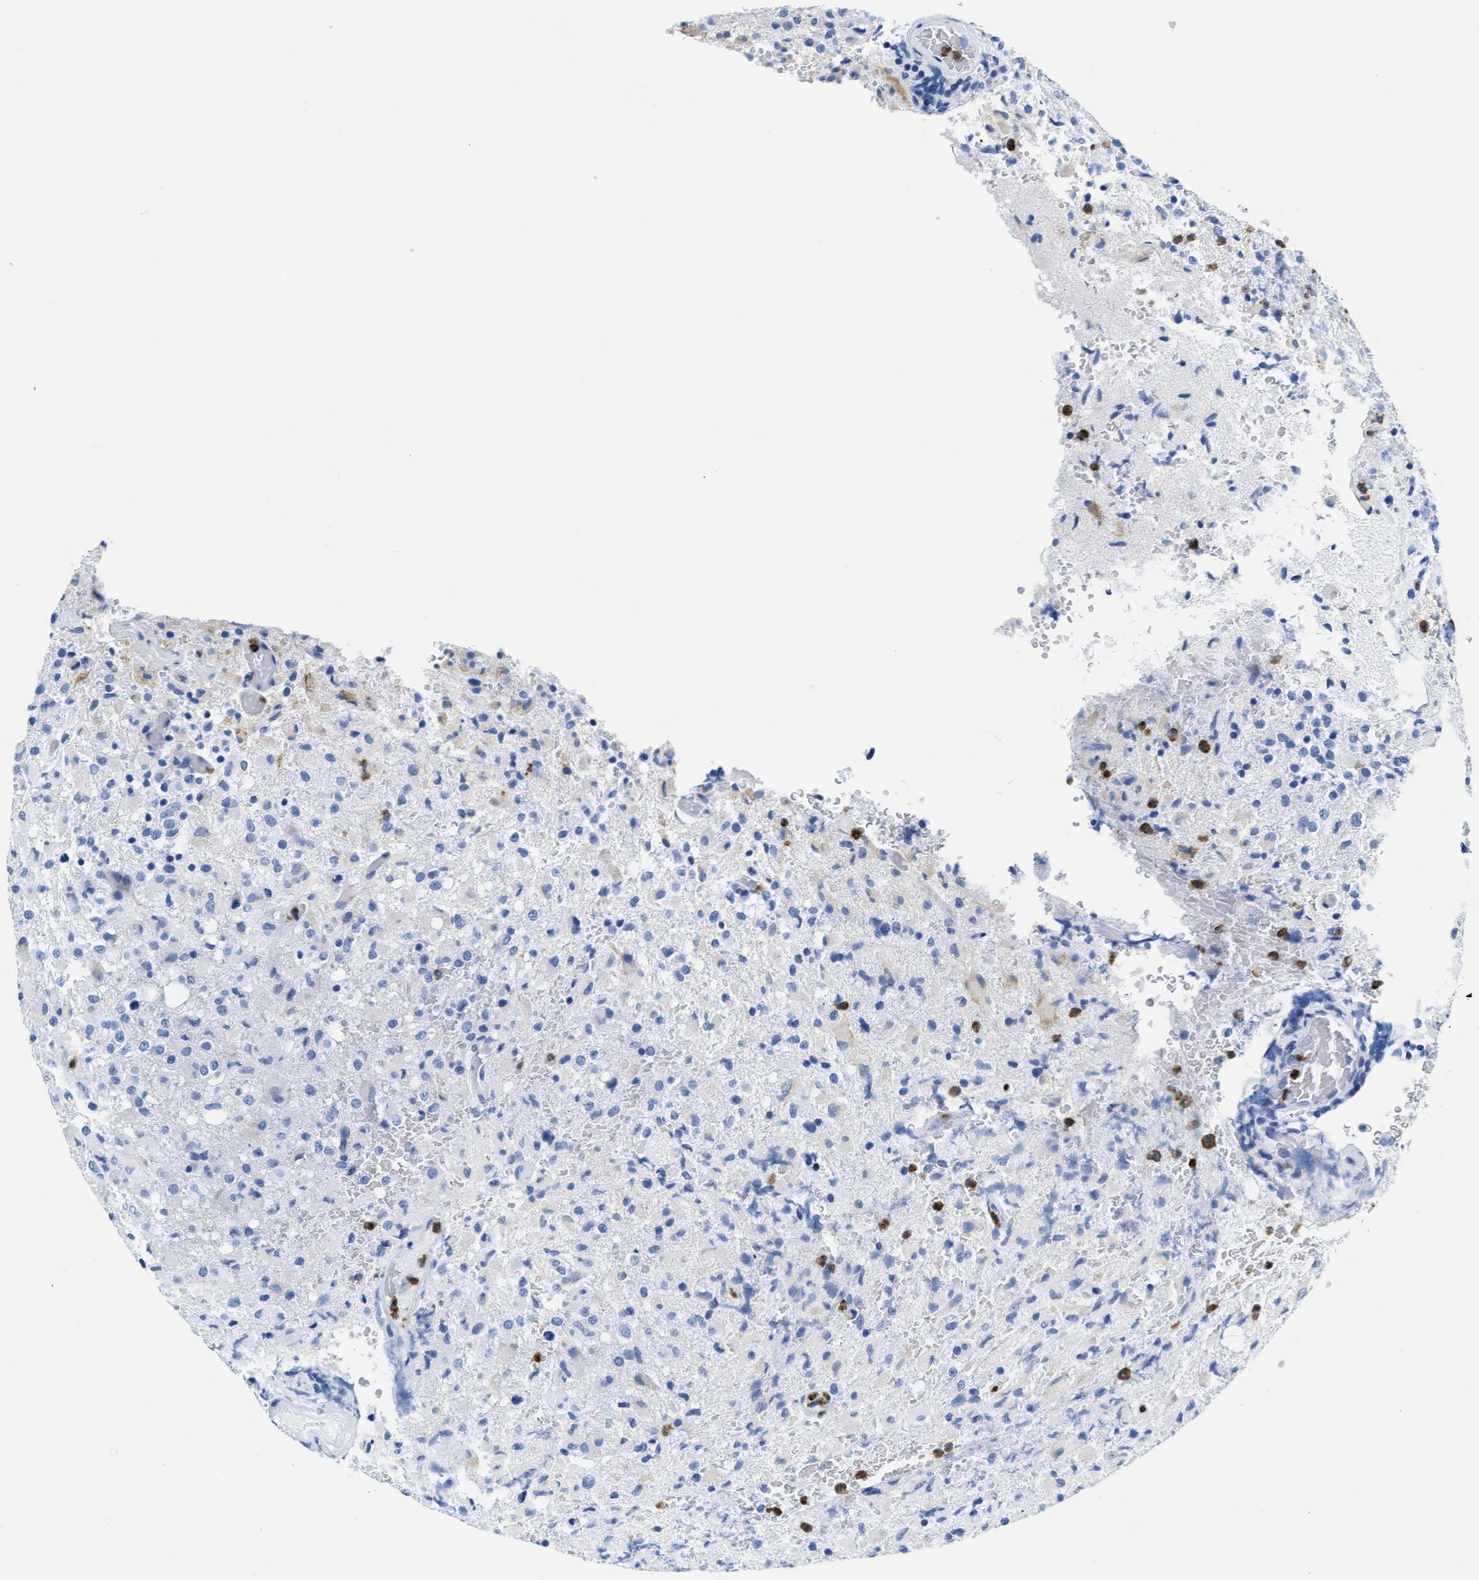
{"staining": {"intensity": "negative", "quantity": "none", "location": "none"}, "tissue": "glioma", "cell_type": "Tumor cells", "image_type": "cancer", "snomed": [{"axis": "morphology", "description": "Glioma, malignant, High grade"}, {"axis": "topography", "description": "Brain"}], "caption": "Immunohistochemistry (IHC) of human malignant high-grade glioma reveals no expression in tumor cells.", "gene": "MMP8", "patient": {"sex": "female", "age": 57}}